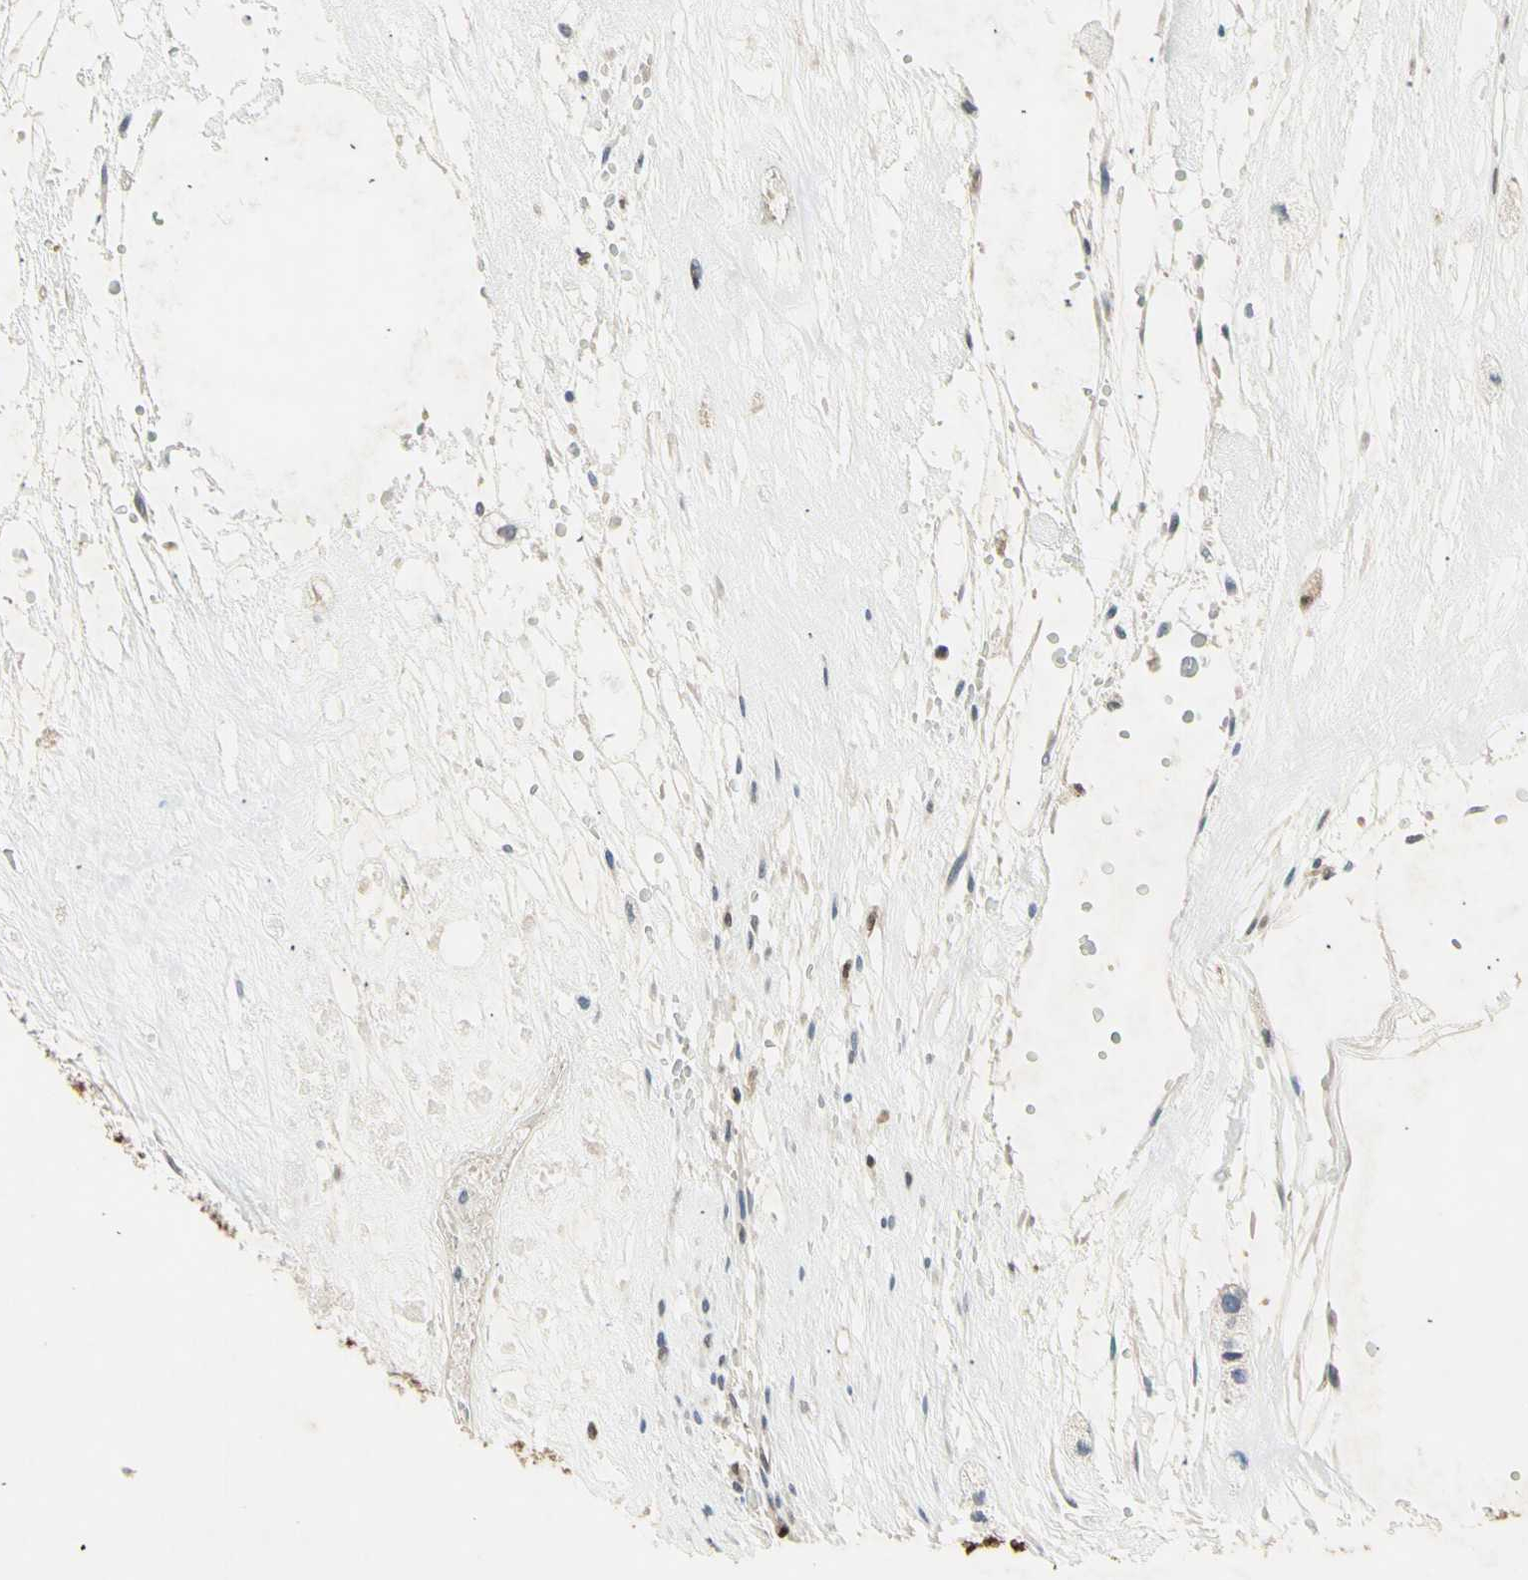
{"staining": {"intensity": "negative", "quantity": "none", "location": "none"}, "tissue": "head and neck cancer", "cell_type": "Tumor cells", "image_type": "cancer", "snomed": [{"axis": "morphology", "description": "Adenocarcinoma, NOS"}, {"axis": "morphology", "description": "Adenoma, NOS"}, {"axis": "topography", "description": "Head-Neck"}], "caption": "The photomicrograph displays no significant expression in tumor cells of adenoma (head and neck).", "gene": "GSR", "patient": {"sex": "female", "age": 55}}